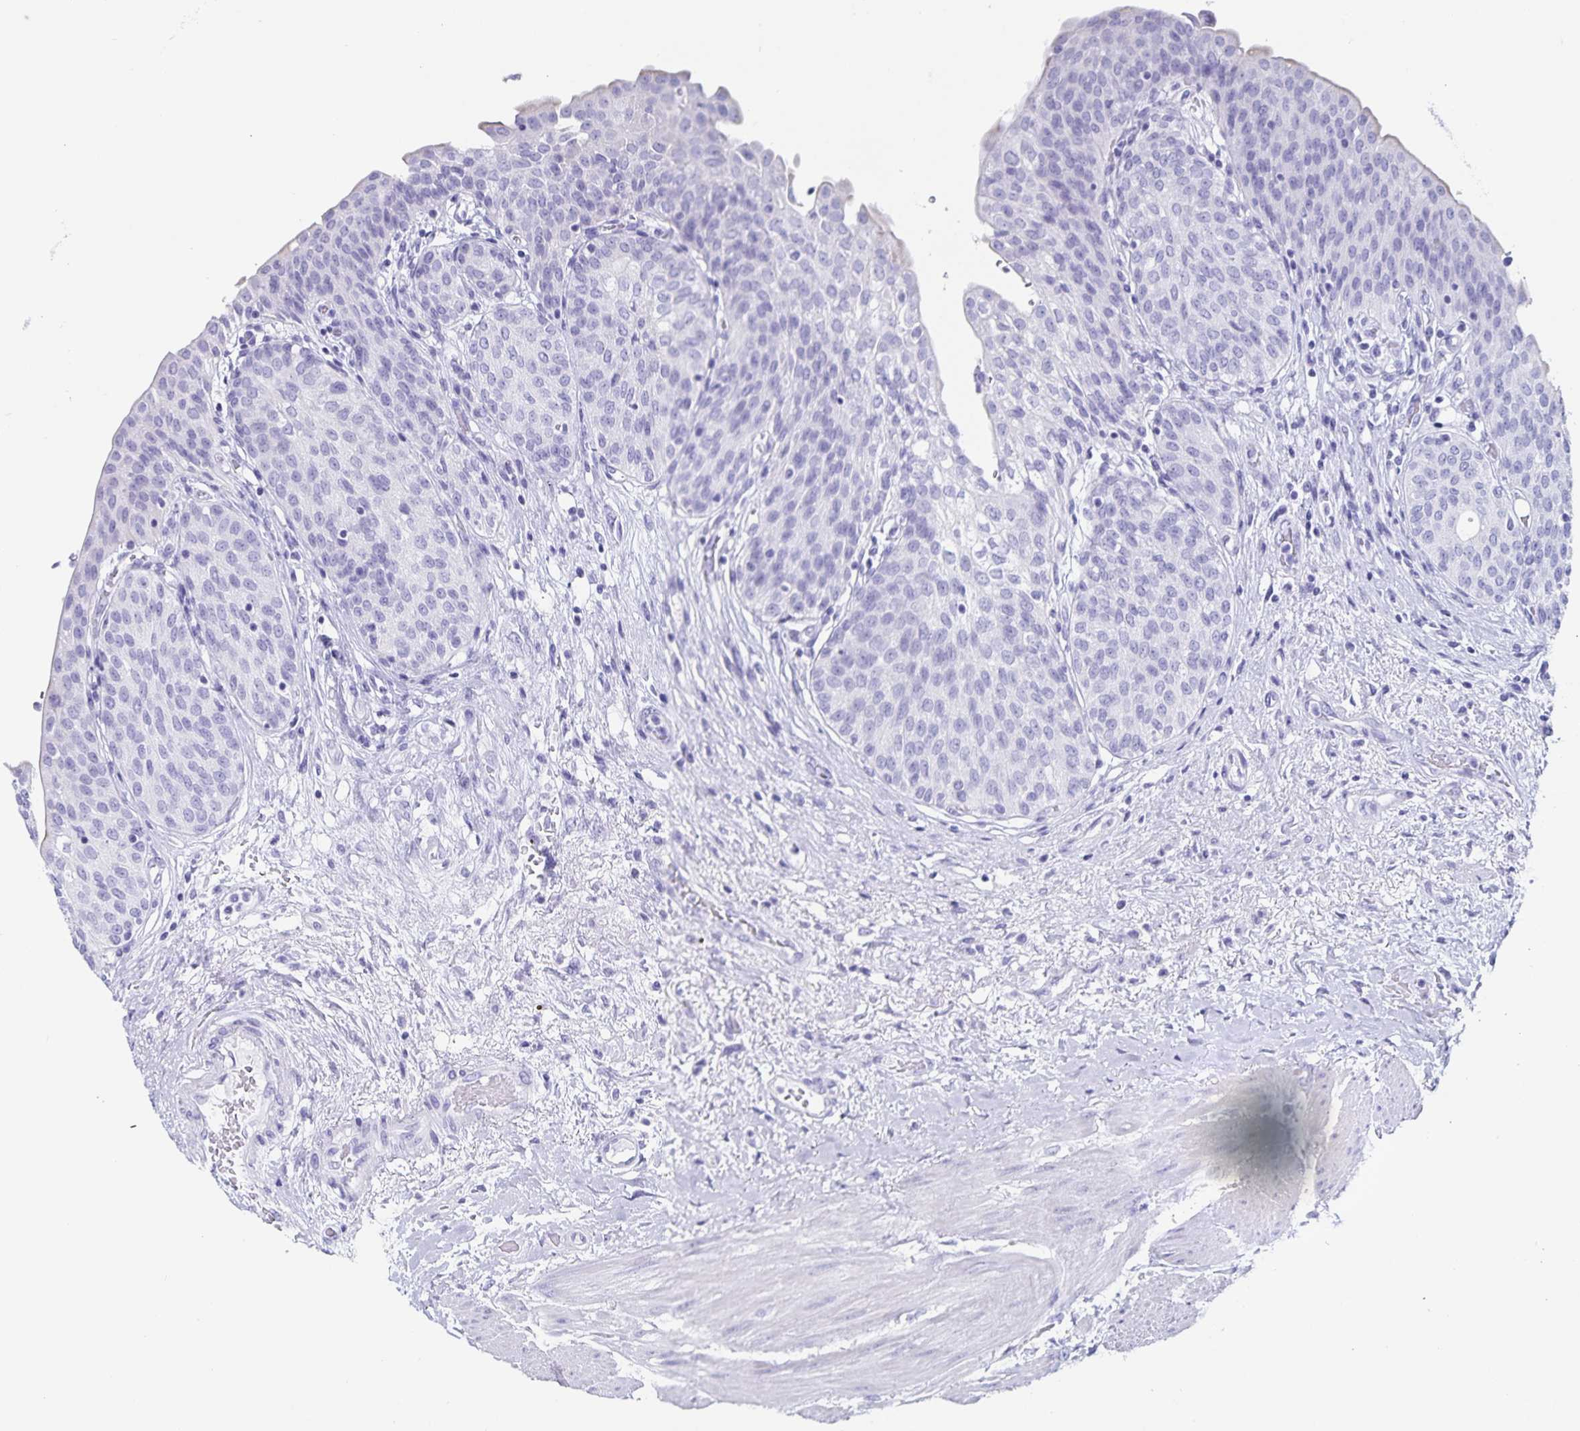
{"staining": {"intensity": "negative", "quantity": "none", "location": "none"}, "tissue": "urinary bladder", "cell_type": "Urothelial cells", "image_type": "normal", "snomed": [{"axis": "morphology", "description": "Normal tissue, NOS"}, {"axis": "topography", "description": "Urinary bladder"}], "caption": "Immunohistochemistry of normal urinary bladder demonstrates no positivity in urothelial cells. (Brightfield microscopy of DAB immunohistochemistry (IHC) at high magnification).", "gene": "C19orf73", "patient": {"sex": "male", "age": 68}}